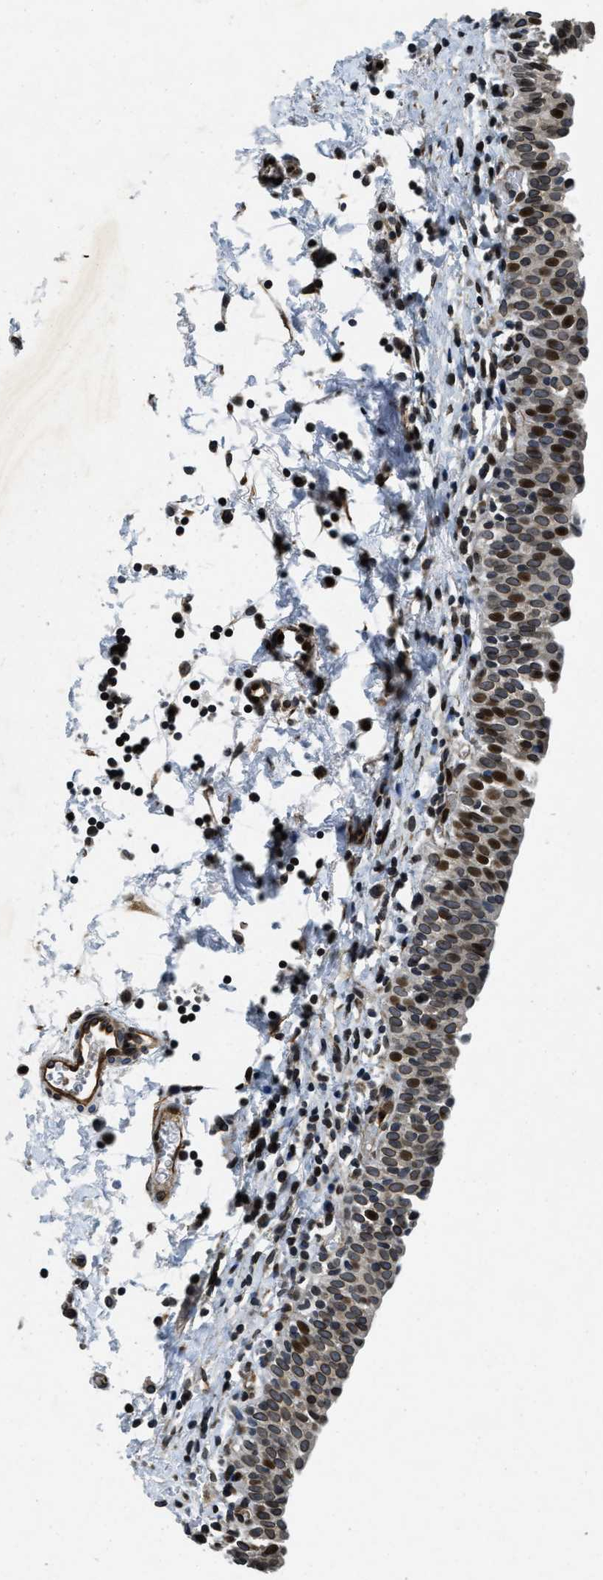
{"staining": {"intensity": "moderate", "quantity": ">75%", "location": "nuclear"}, "tissue": "urinary bladder", "cell_type": "Urothelial cells", "image_type": "normal", "snomed": [{"axis": "morphology", "description": "Normal tissue, NOS"}, {"axis": "topography", "description": "Urinary bladder"}], "caption": "Urothelial cells show moderate nuclear positivity in approximately >75% of cells in benign urinary bladder. The protein of interest is stained brown, and the nuclei are stained in blue (DAB (3,3'-diaminobenzidine) IHC with brightfield microscopy, high magnification).", "gene": "ZC3HC1", "patient": {"sex": "male", "age": 55}}